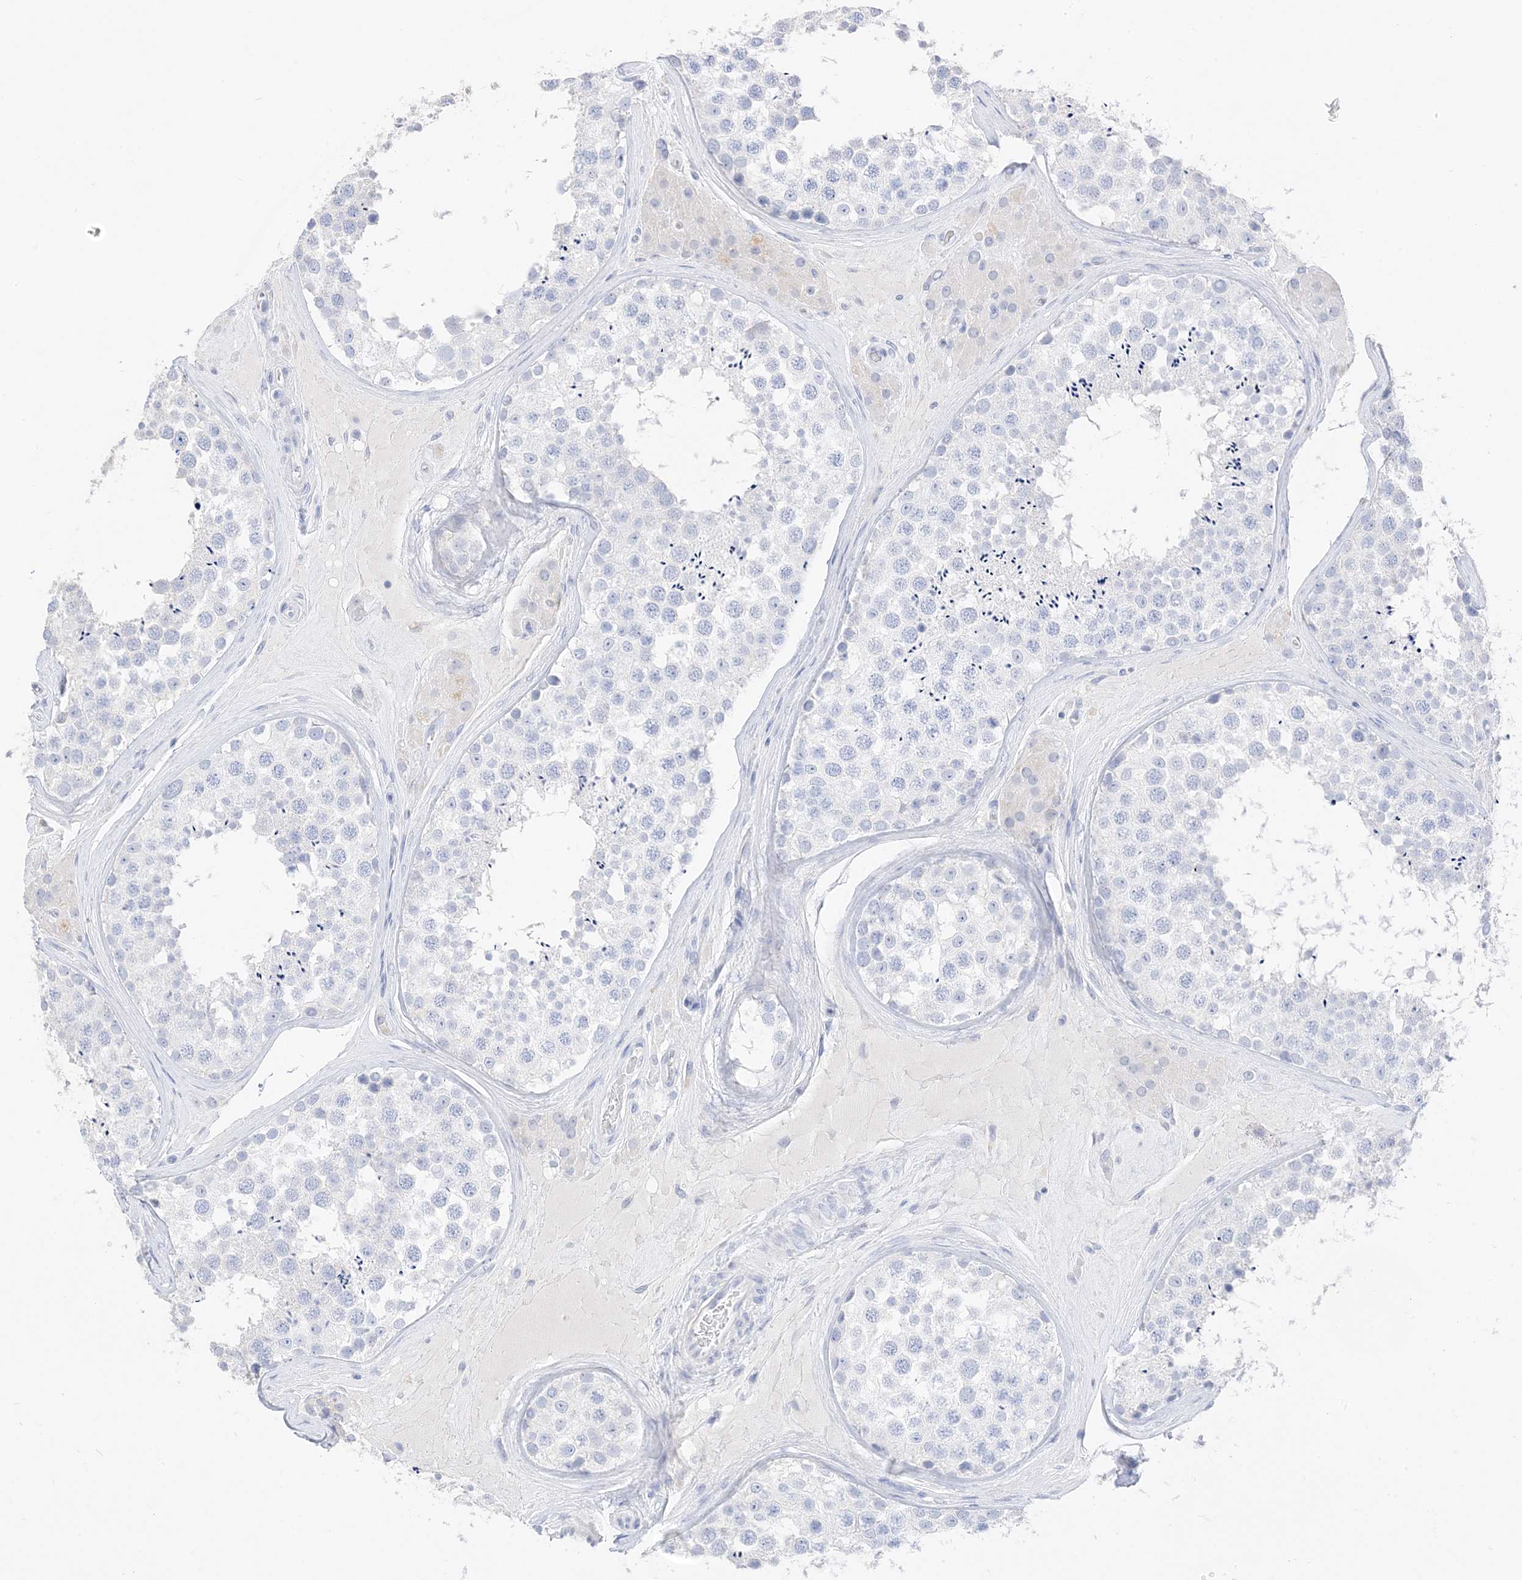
{"staining": {"intensity": "negative", "quantity": "none", "location": "none"}, "tissue": "testis", "cell_type": "Cells in seminiferous ducts", "image_type": "normal", "snomed": [{"axis": "morphology", "description": "Normal tissue, NOS"}, {"axis": "topography", "description": "Testis"}], "caption": "Photomicrograph shows no protein staining in cells in seminiferous ducts of benign testis.", "gene": "MUC17", "patient": {"sex": "male", "age": 46}}